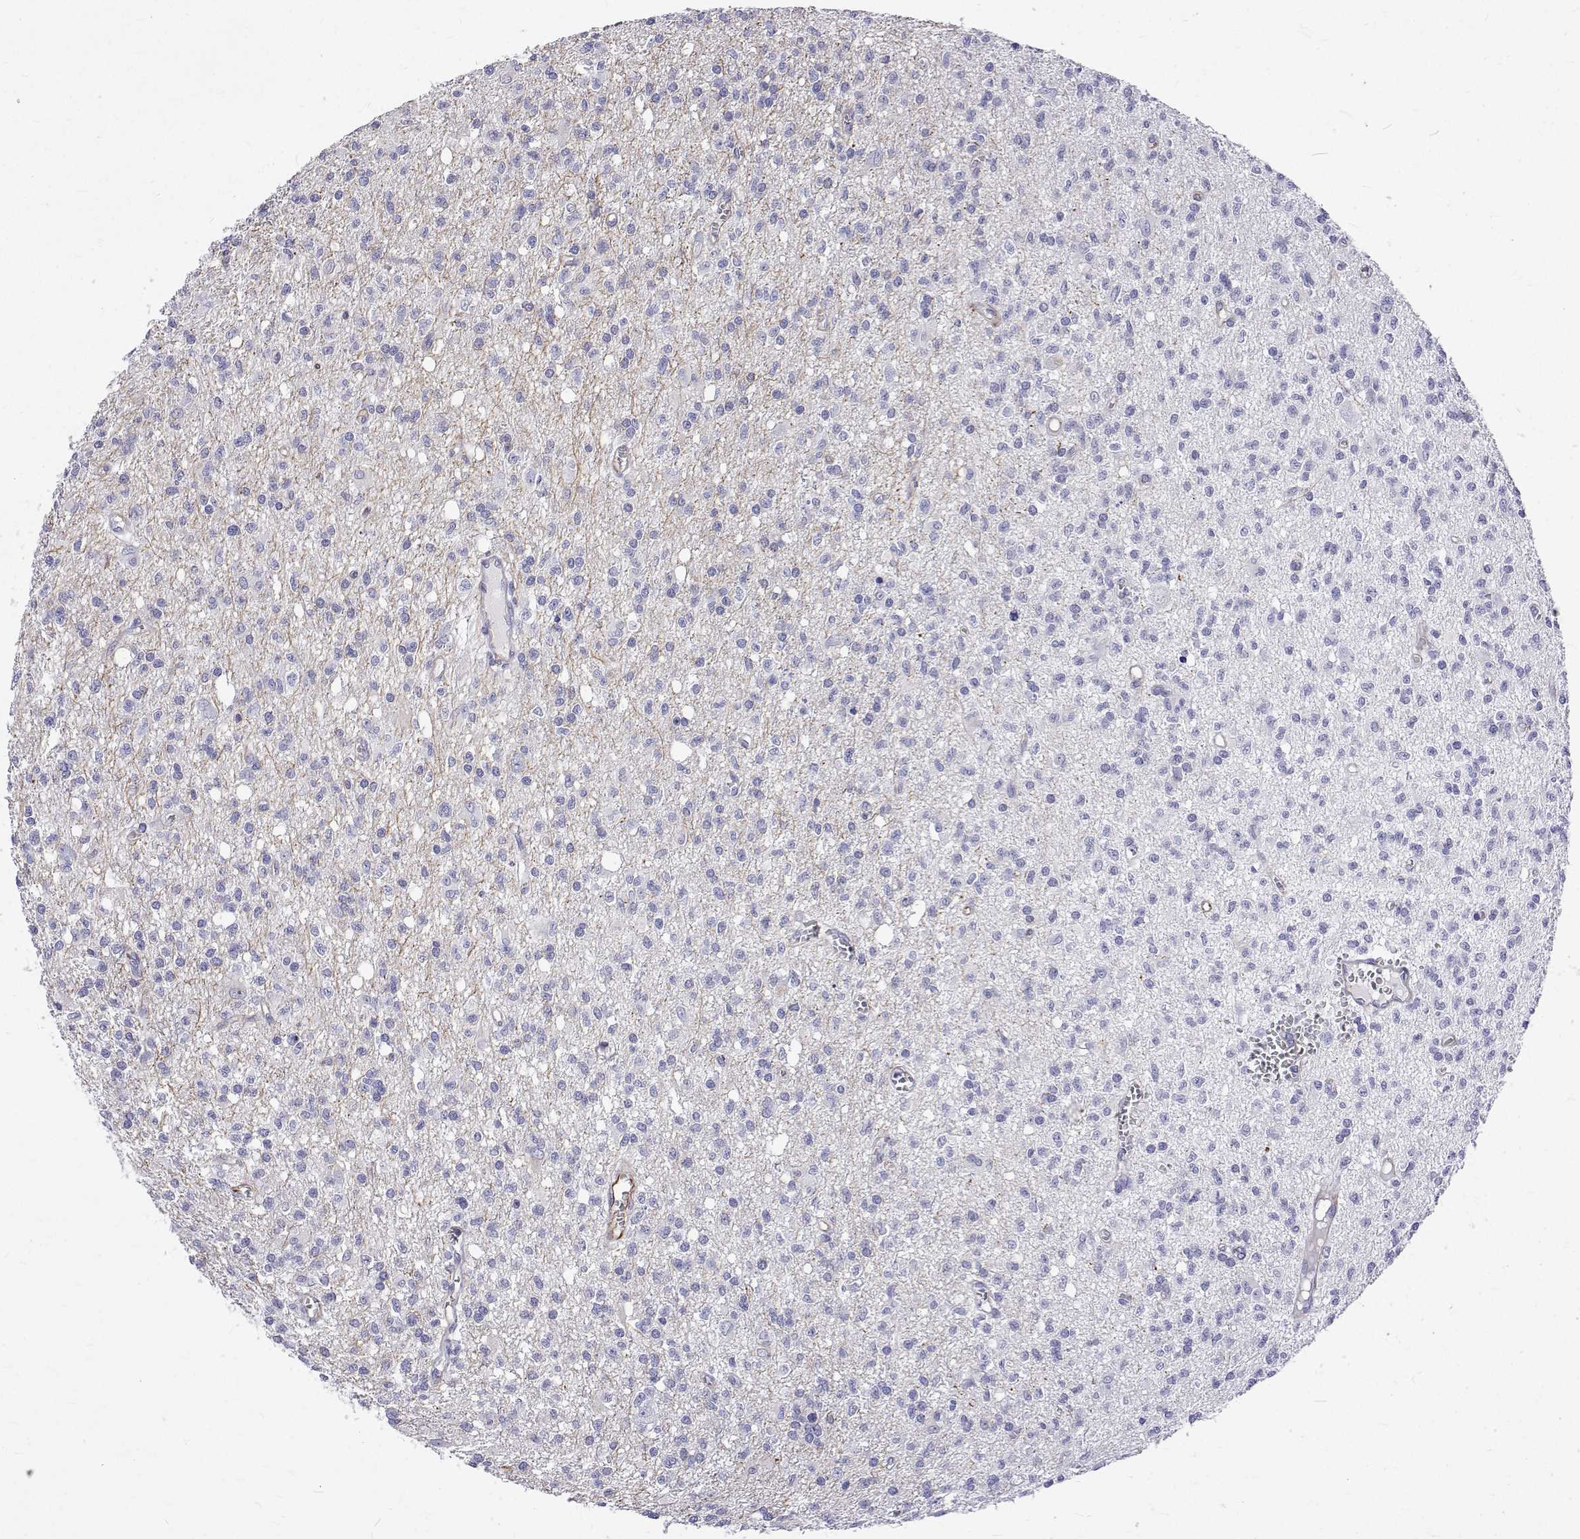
{"staining": {"intensity": "negative", "quantity": "none", "location": "none"}, "tissue": "glioma", "cell_type": "Tumor cells", "image_type": "cancer", "snomed": [{"axis": "morphology", "description": "Glioma, malignant, Low grade"}, {"axis": "topography", "description": "Brain"}], "caption": "Tumor cells show no significant expression in glioma. (Brightfield microscopy of DAB (3,3'-diaminobenzidine) immunohistochemistry at high magnification).", "gene": "OPRPN", "patient": {"sex": "male", "age": 64}}